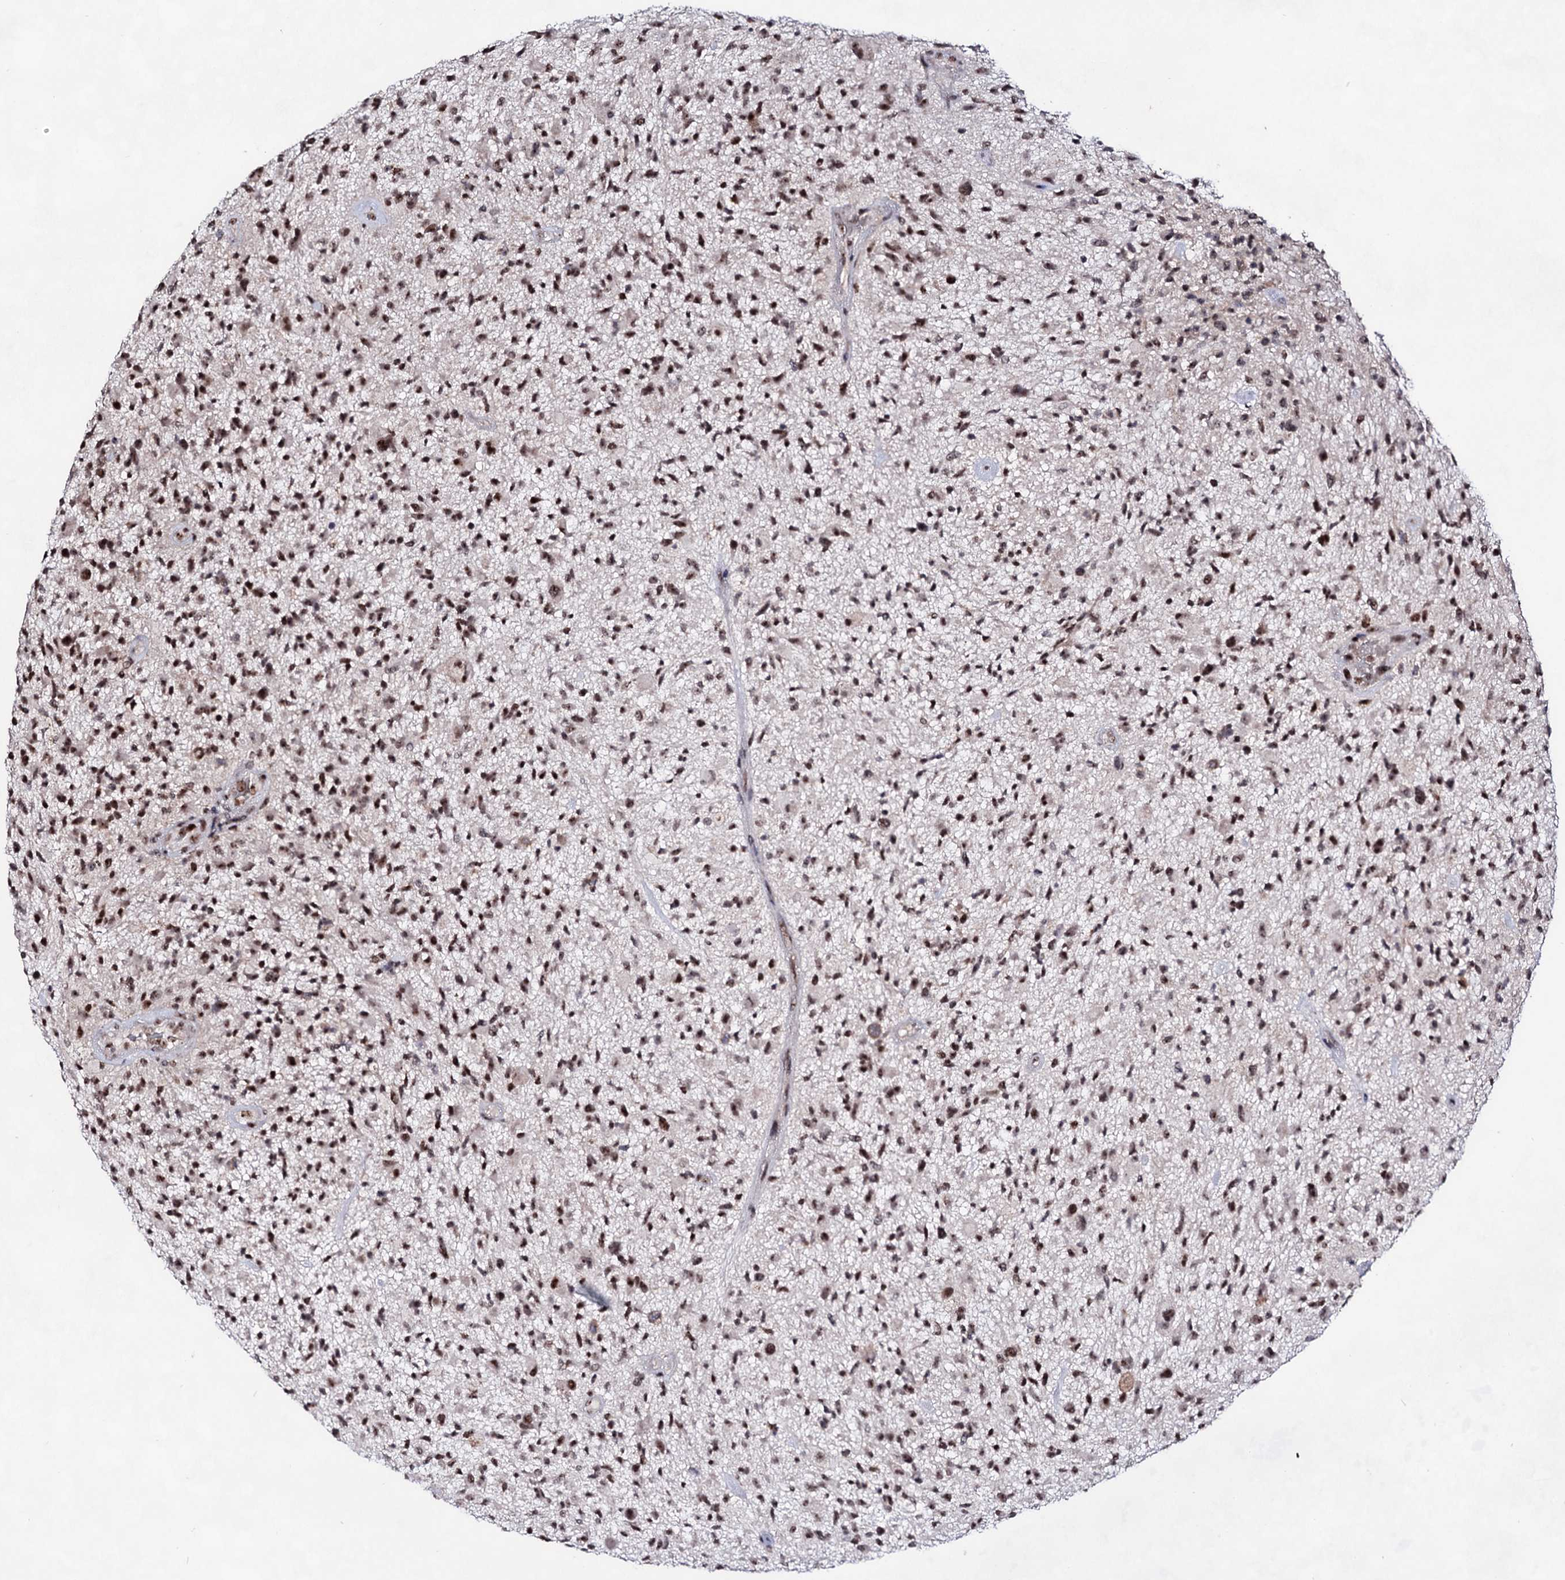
{"staining": {"intensity": "strong", "quantity": ">75%", "location": "nuclear"}, "tissue": "glioma", "cell_type": "Tumor cells", "image_type": "cancer", "snomed": [{"axis": "morphology", "description": "Glioma, malignant, High grade"}, {"axis": "topography", "description": "Brain"}], "caption": "High-power microscopy captured an IHC image of glioma, revealing strong nuclear positivity in about >75% of tumor cells.", "gene": "EXOSC10", "patient": {"sex": "male", "age": 47}}